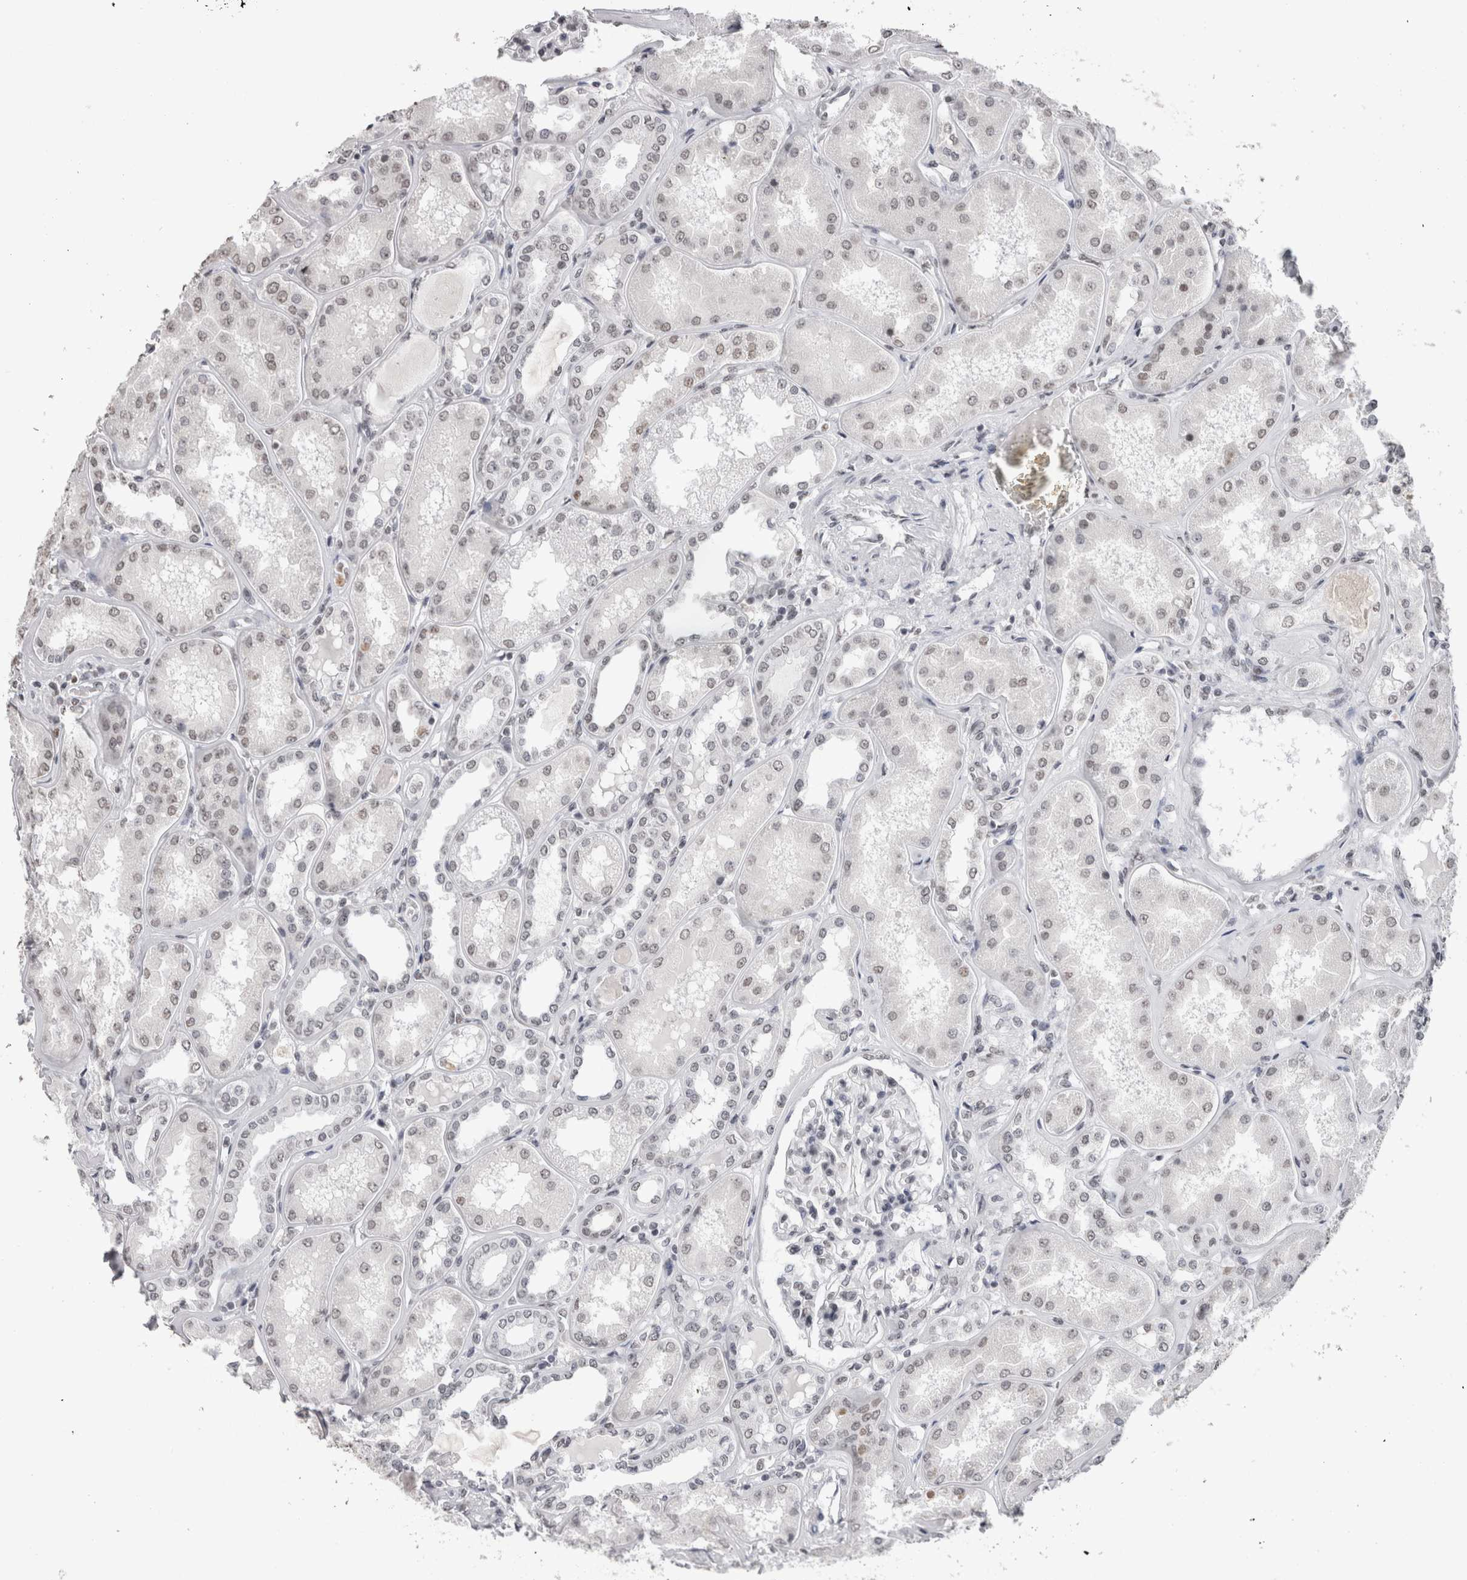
{"staining": {"intensity": "strong", "quantity": "25%-75%", "location": "nuclear"}, "tissue": "kidney", "cell_type": "Cells in glomeruli", "image_type": "normal", "snomed": [{"axis": "morphology", "description": "Normal tissue, NOS"}, {"axis": "topography", "description": "Kidney"}], "caption": "Immunohistochemistry histopathology image of unremarkable human kidney stained for a protein (brown), which reveals high levels of strong nuclear positivity in about 25%-75% of cells in glomeruli.", "gene": "SMC1A", "patient": {"sex": "female", "age": 56}}